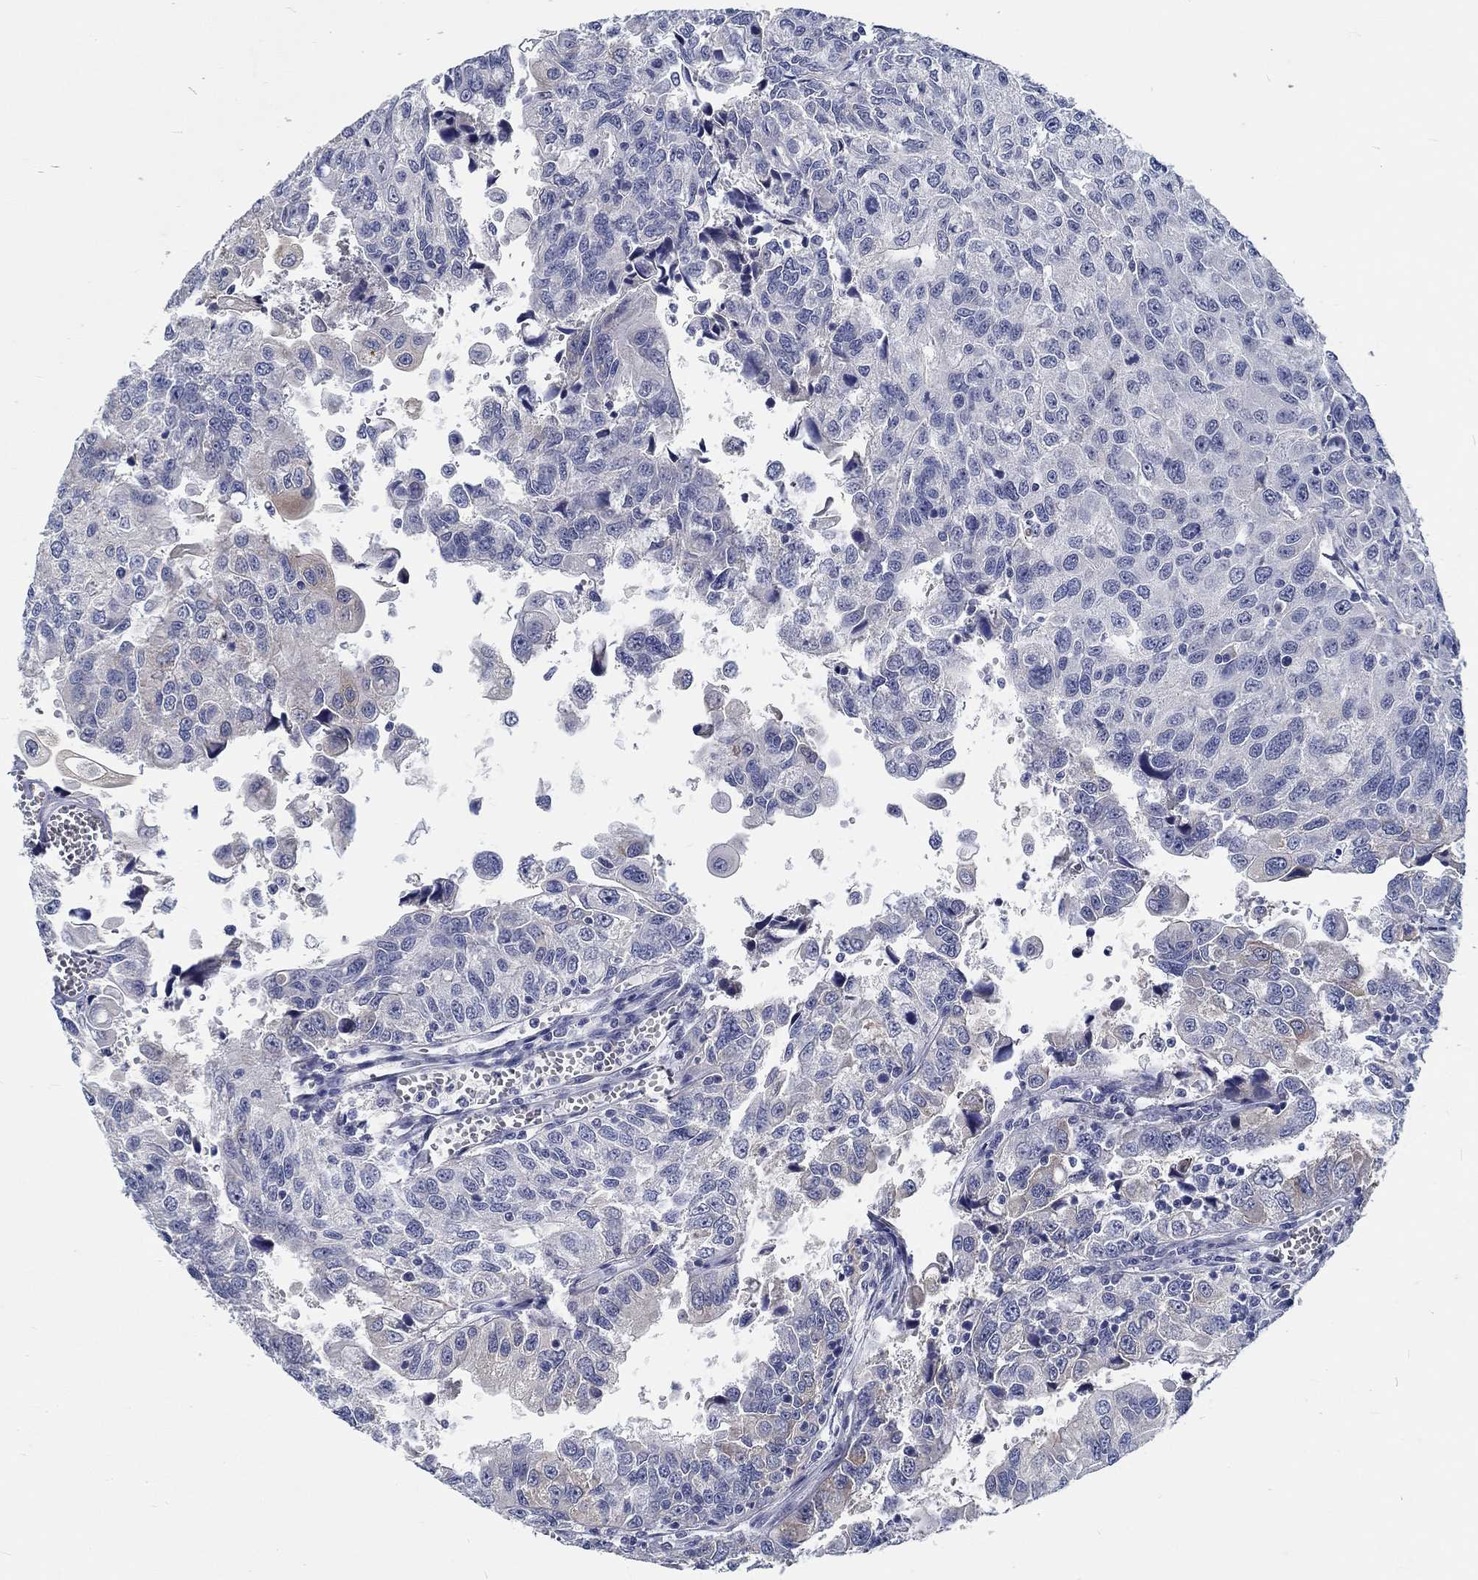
{"staining": {"intensity": "weak", "quantity": "<25%", "location": "cytoplasmic/membranous"}, "tissue": "urothelial cancer", "cell_type": "Tumor cells", "image_type": "cancer", "snomed": [{"axis": "morphology", "description": "Urothelial carcinoma, NOS"}, {"axis": "morphology", "description": "Urothelial carcinoma, High grade"}, {"axis": "topography", "description": "Urinary bladder"}], "caption": "Tumor cells show no significant protein positivity in transitional cell carcinoma. The staining was performed using DAB (3,3'-diaminobenzidine) to visualize the protein expression in brown, while the nuclei were stained in blue with hematoxylin (Magnification: 20x).", "gene": "MYBPC1", "patient": {"sex": "female", "age": 73}}